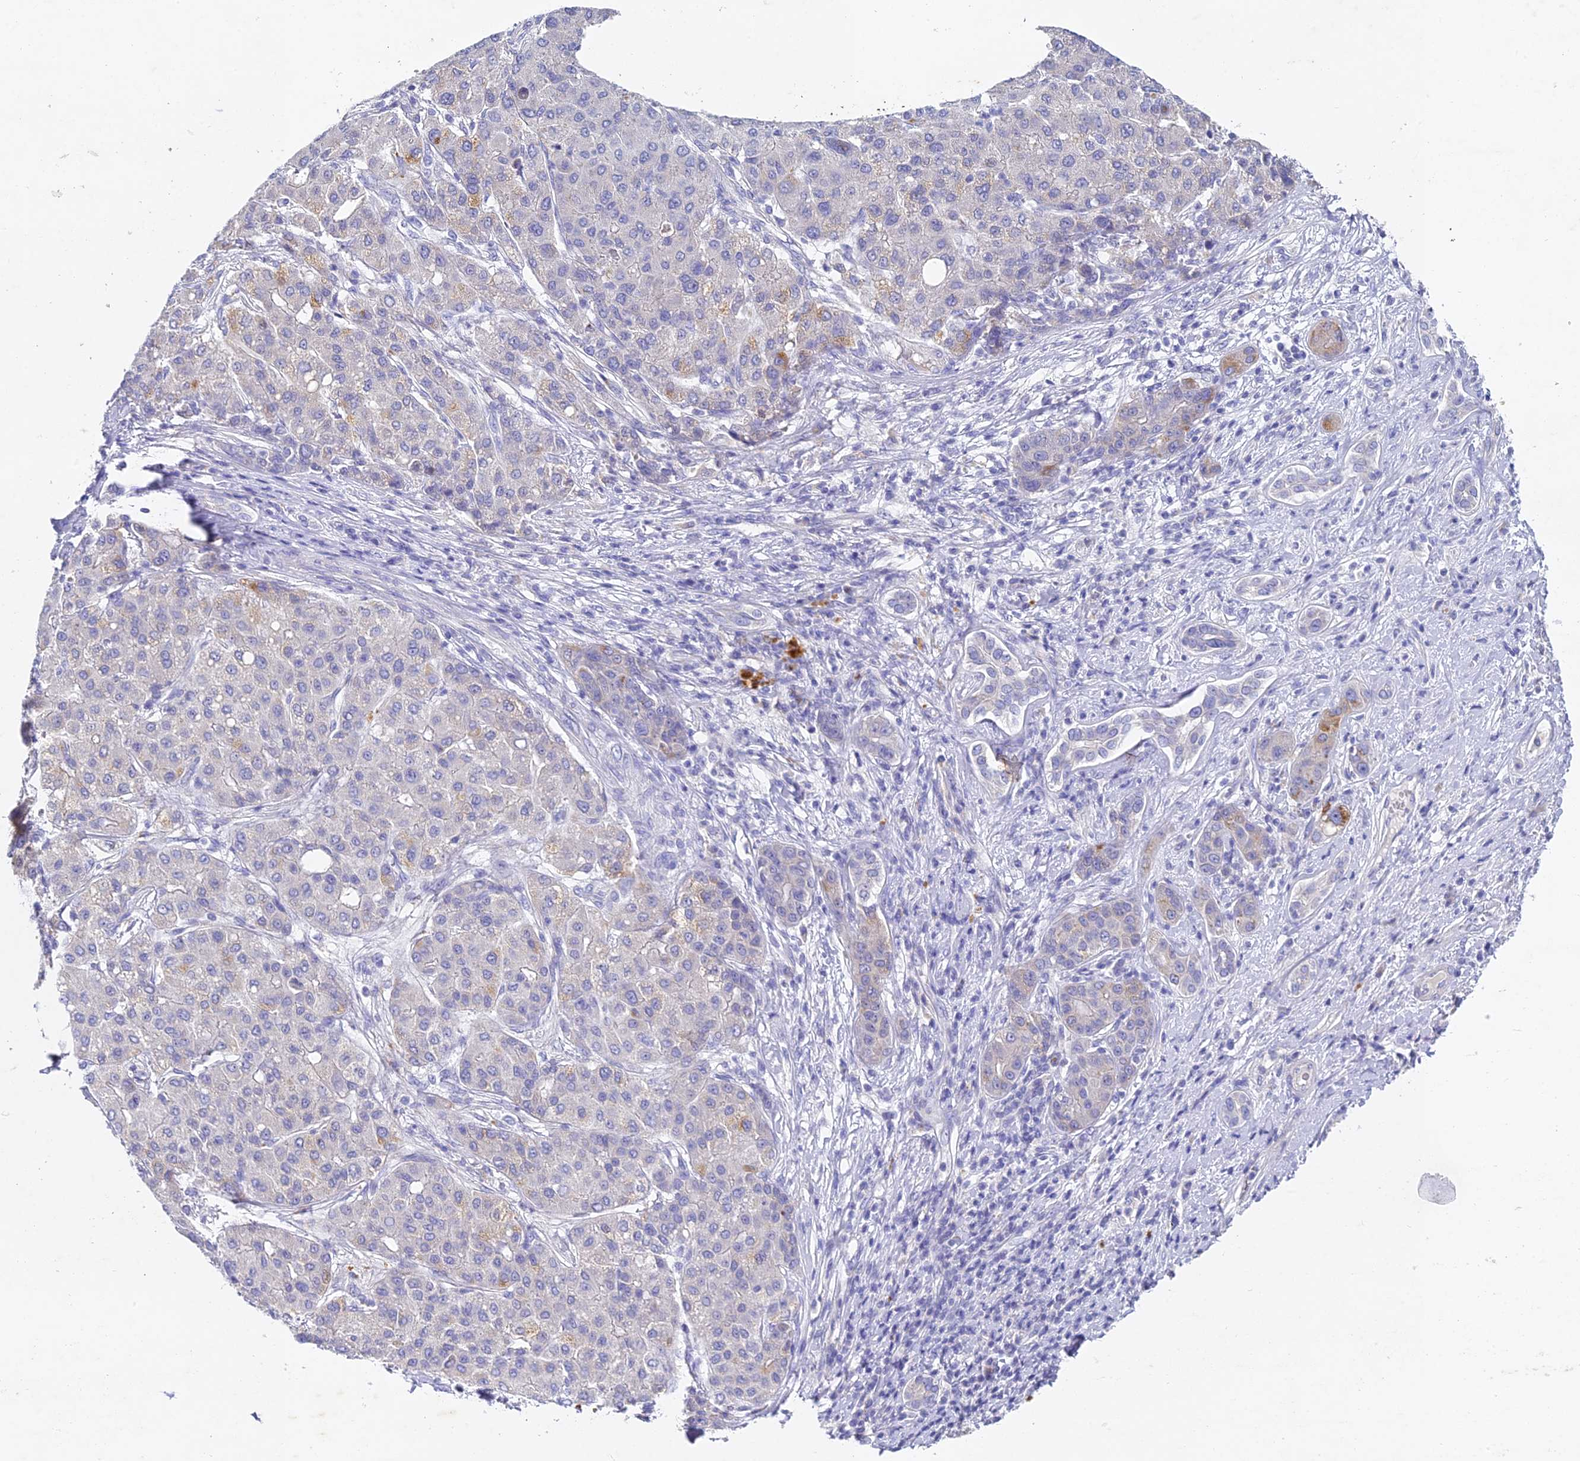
{"staining": {"intensity": "negative", "quantity": "none", "location": "none"}, "tissue": "liver cancer", "cell_type": "Tumor cells", "image_type": "cancer", "snomed": [{"axis": "morphology", "description": "Carcinoma, Hepatocellular, NOS"}, {"axis": "topography", "description": "Liver"}], "caption": "An immunohistochemistry histopathology image of liver cancer is shown. There is no staining in tumor cells of liver cancer. (DAB (3,3'-diaminobenzidine) immunohistochemistry (IHC) with hematoxylin counter stain).", "gene": "DONSON", "patient": {"sex": "male", "age": 65}}